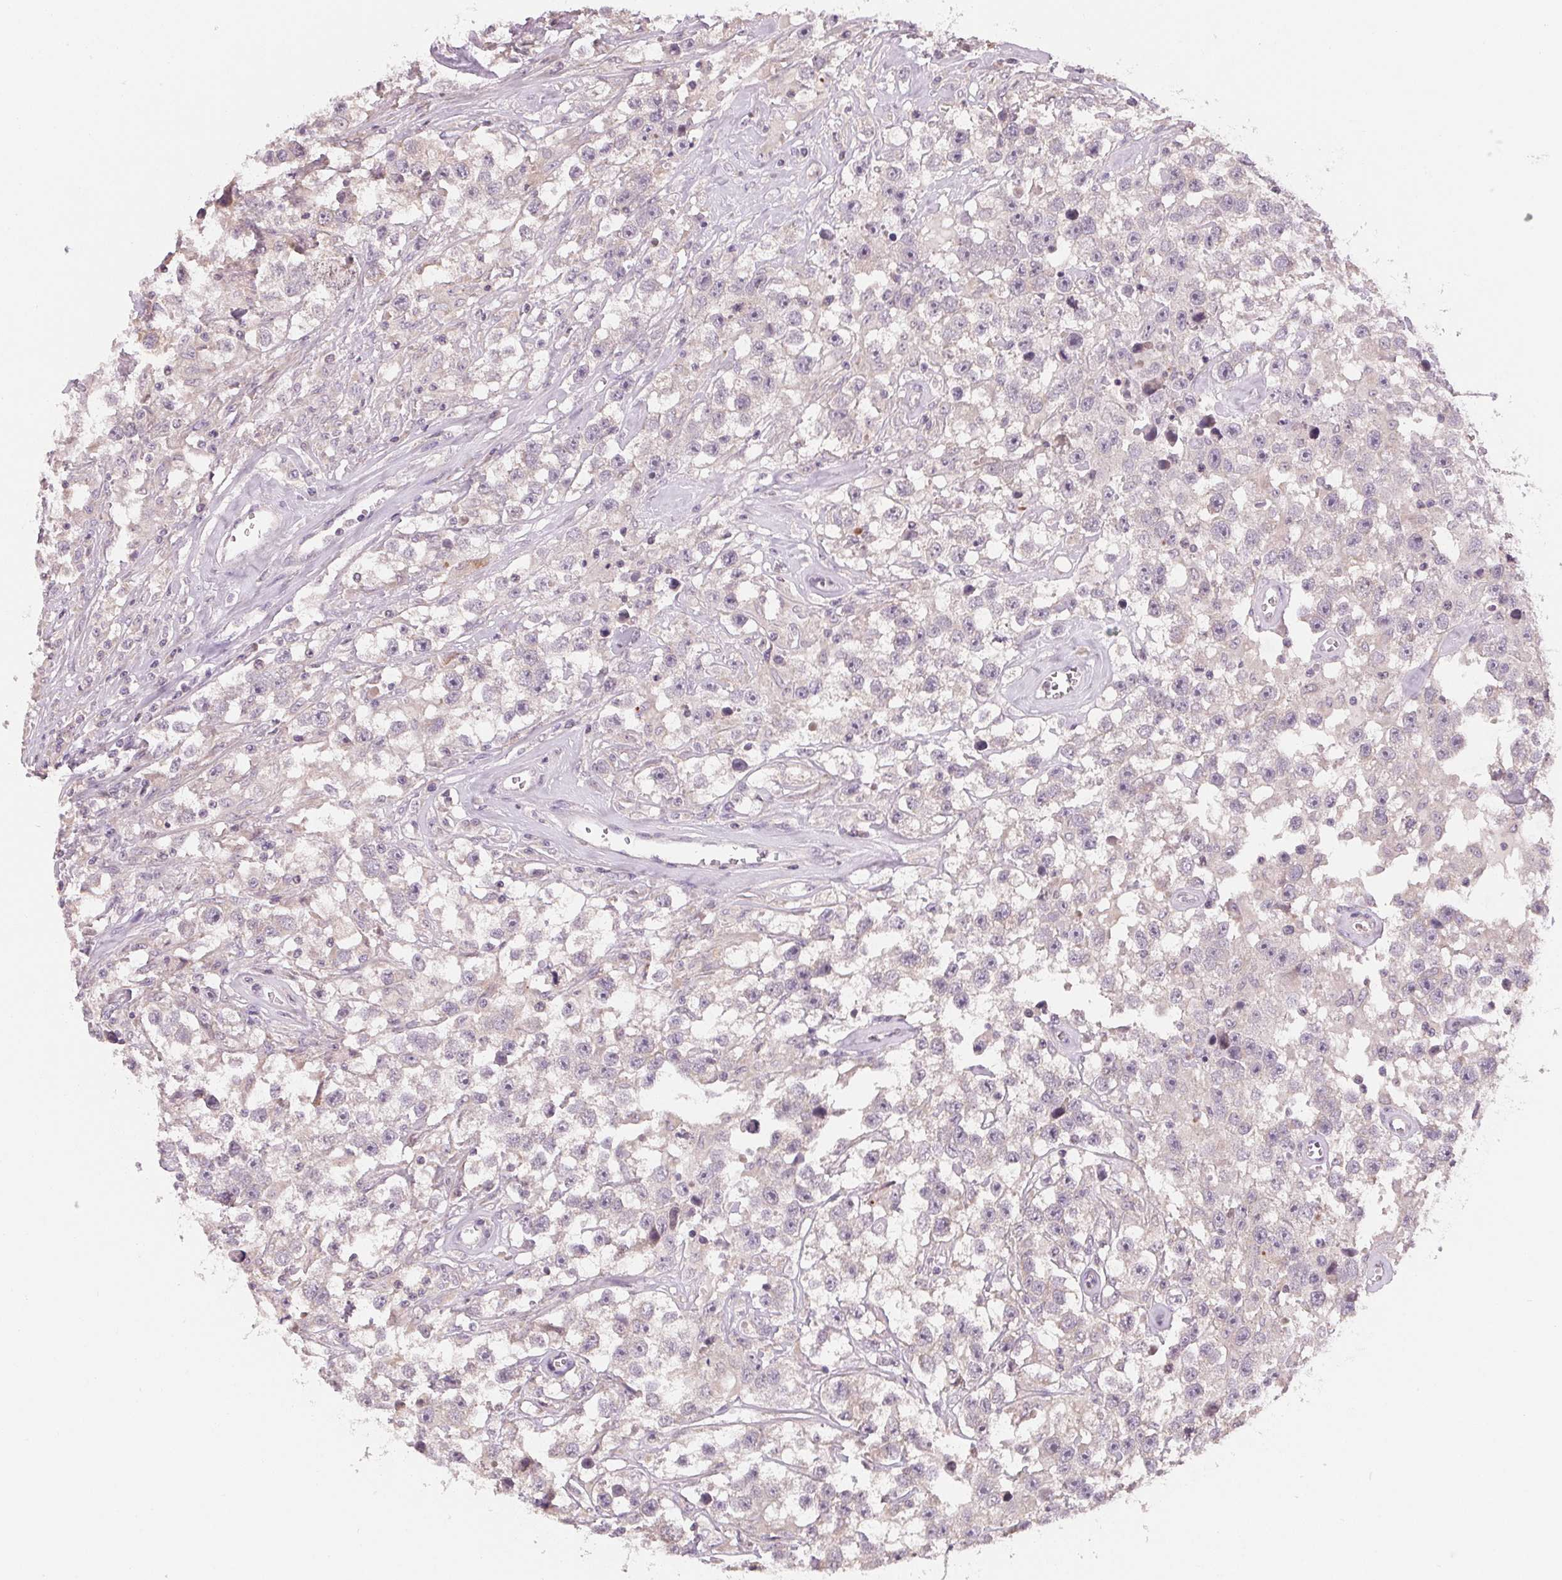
{"staining": {"intensity": "negative", "quantity": "none", "location": "none"}, "tissue": "testis cancer", "cell_type": "Tumor cells", "image_type": "cancer", "snomed": [{"axis": "morphology", "description": "Seminoma, NOS"}, {"axis": "topography", "description": "Testis"}], "caption": "Immunohistochemistry (IHC) of testis cancer (seminoma) shows no staining in tumor cells.", "gene": "AQP8", "patient": {"sex": "male", "age": 43}}